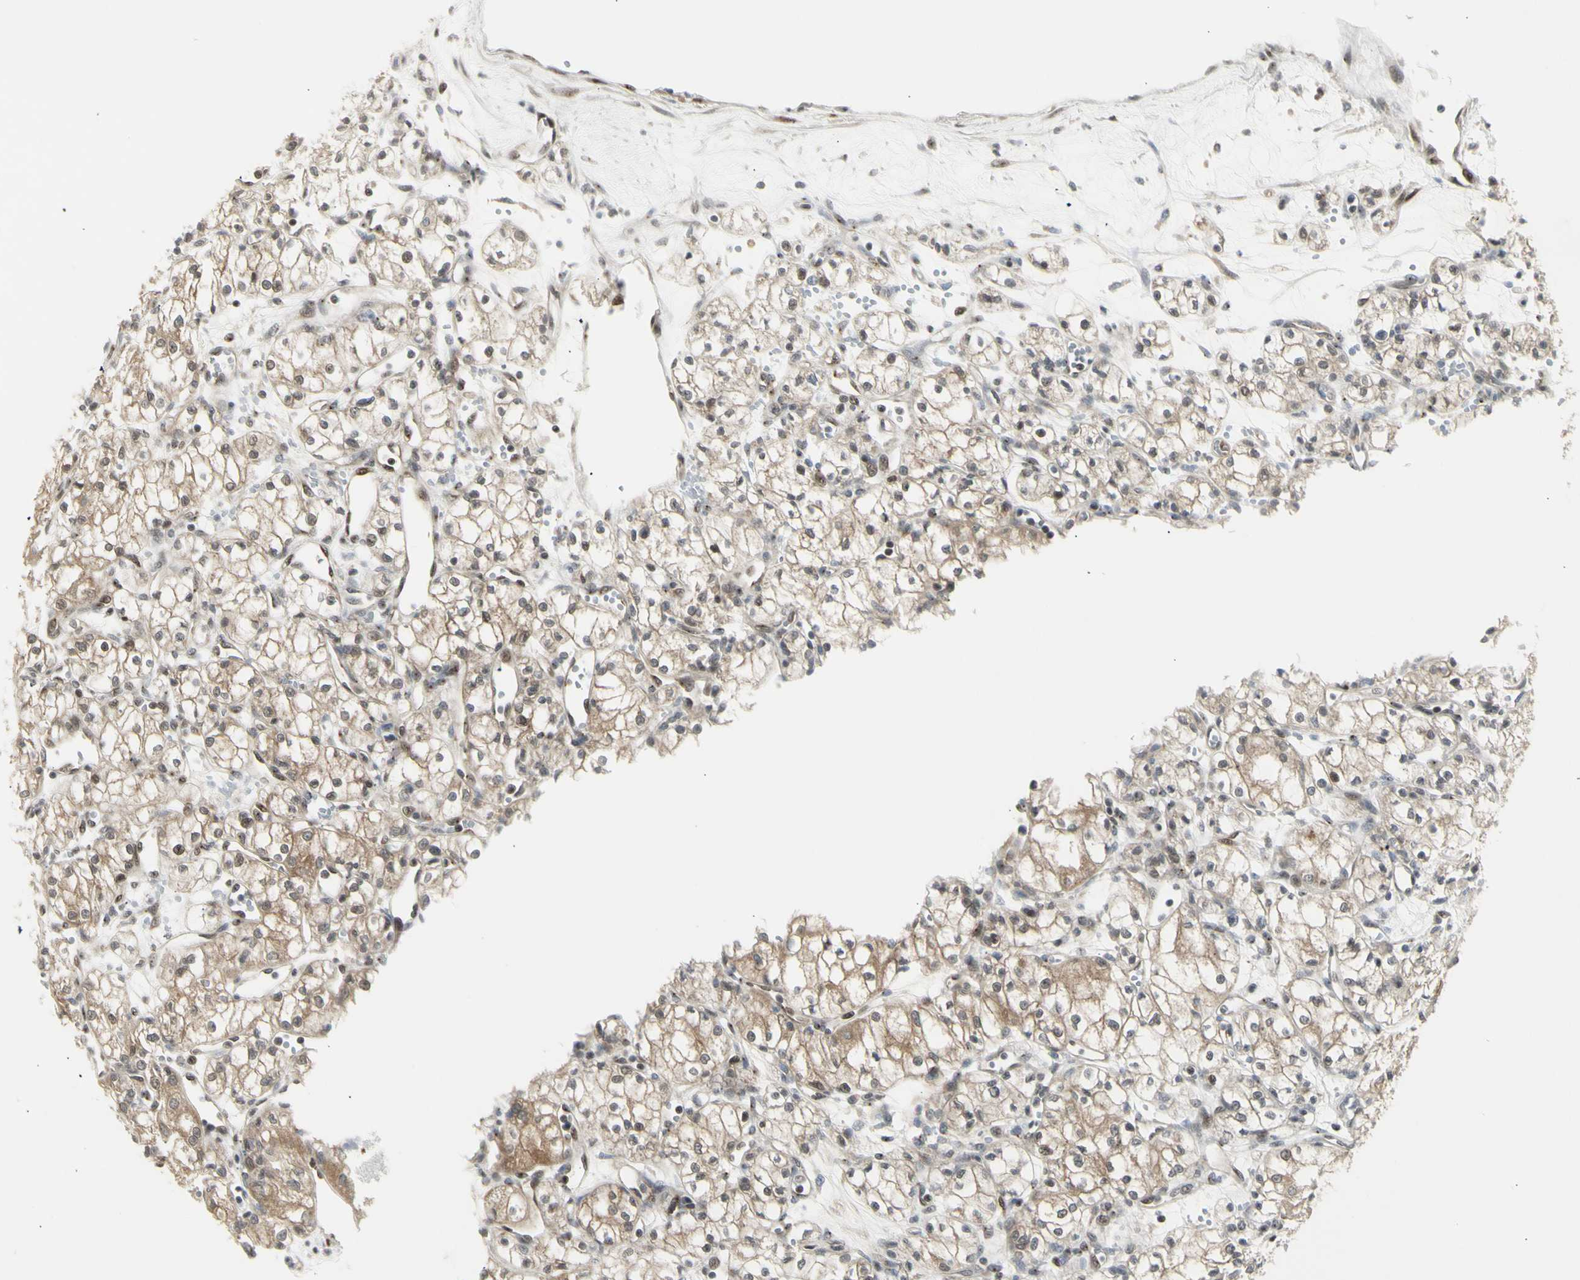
{"staining": {"intensity": "weak", "quantity": "<25%", "location": "cytoplasmic/membranous,nuclear"}, "tissue": "renal cancer", "cell_type": "Tumor cells", "image_type": "cancer", "snomed": [{"axis": "morphology", "description": "Normal tissue, NOS"}, {"axis": "morphology", "description": "Adenocarcinoma, NOS"}, {"axis": "topography", "description": "Kidney"}], "caption": "This is a micrograph of IHC staining of renal adenocarcinoma, which shows no positivity in tumor cells.", "gene": "DHRS7B", "patient": {"sex": "male", "age": 59}}